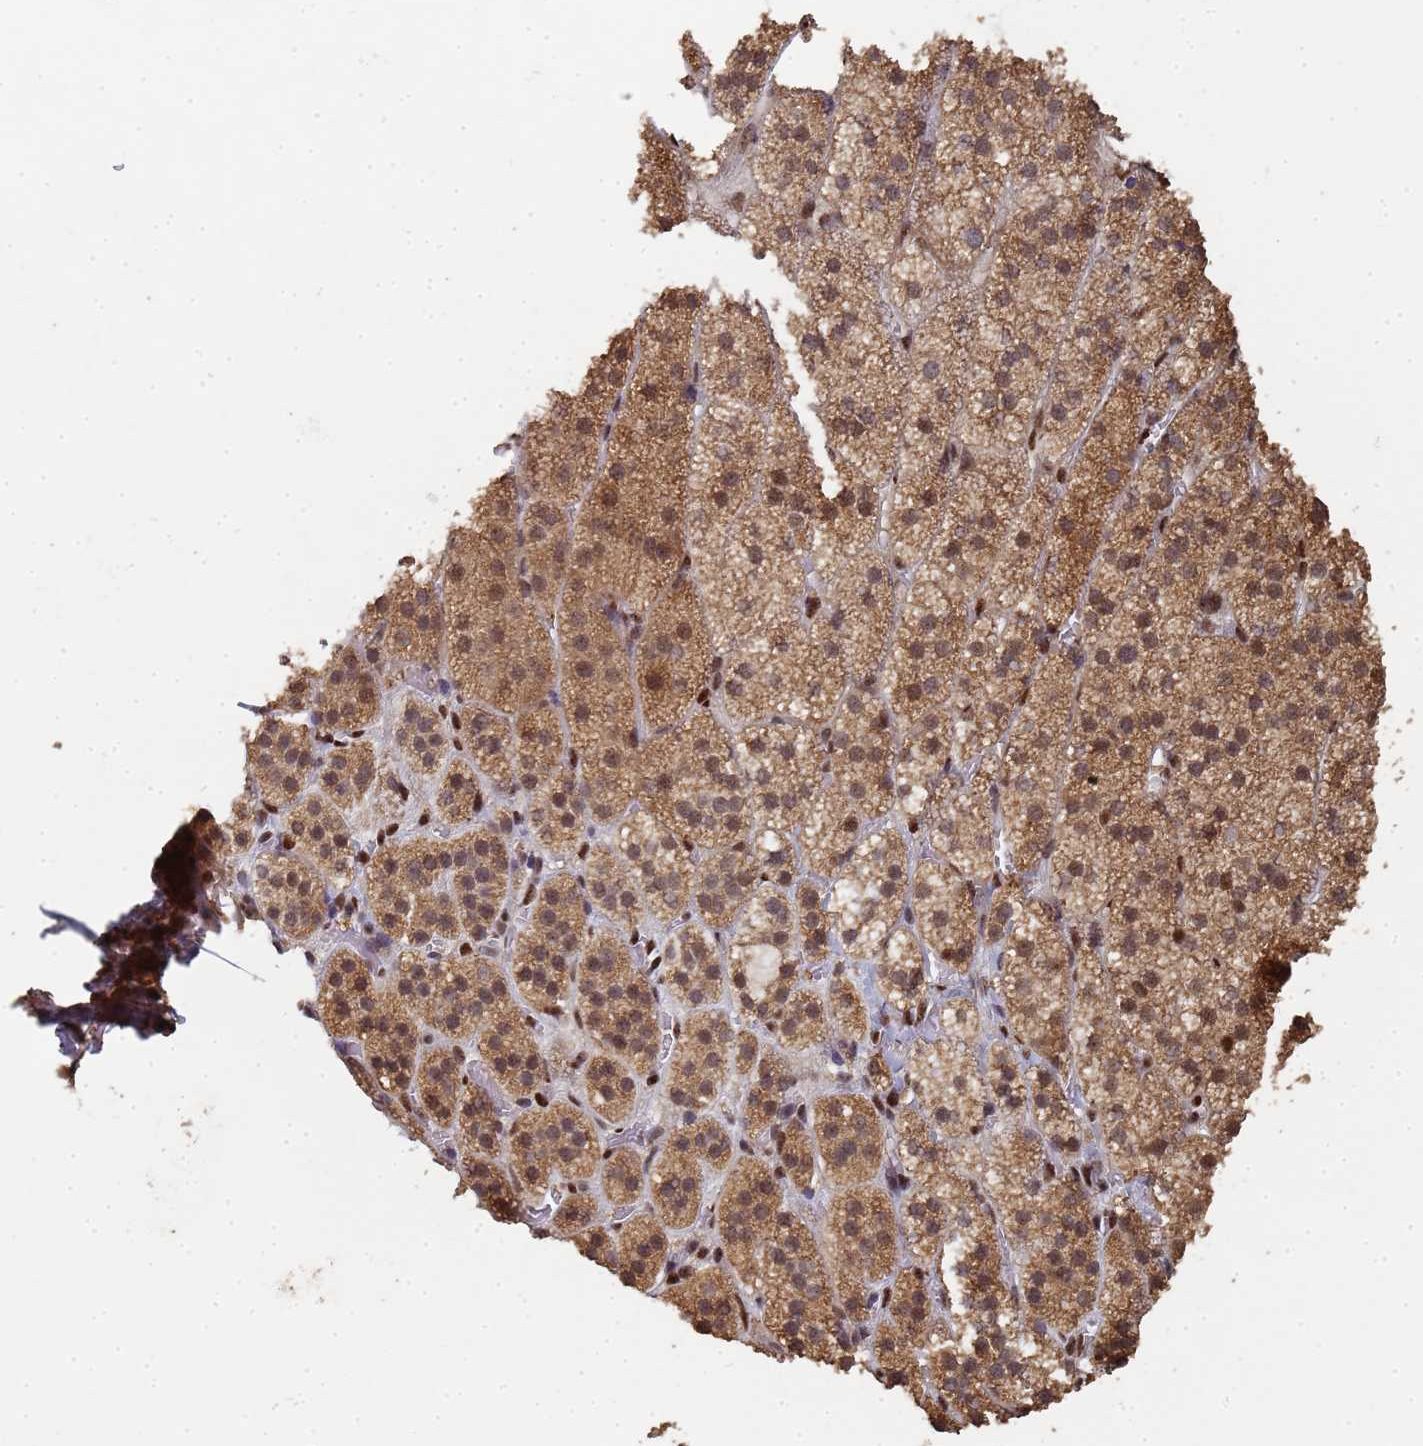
{"staining": {"intensity": "moderate", "quantity": ">75%", "location": "cytoplasmic/membranous"}, "tissue": "adrenal gland", "cell_type": "Glandular cells", "image_type": "normal", "snomed": [{"axis": "morphology", "description": "Normal tissue, NOS"}, {"axis": "topography", "description": "Adrenal gland"}], "caption": "Immunohistochemical staining of normal human adrenal gland shows >75% levels of moderate cytoplasmic/membranous protein staining in approximately >75% of glandular cells.", "gene": "SECISBP2", "patient": {"sex": "female", "age": 44}}